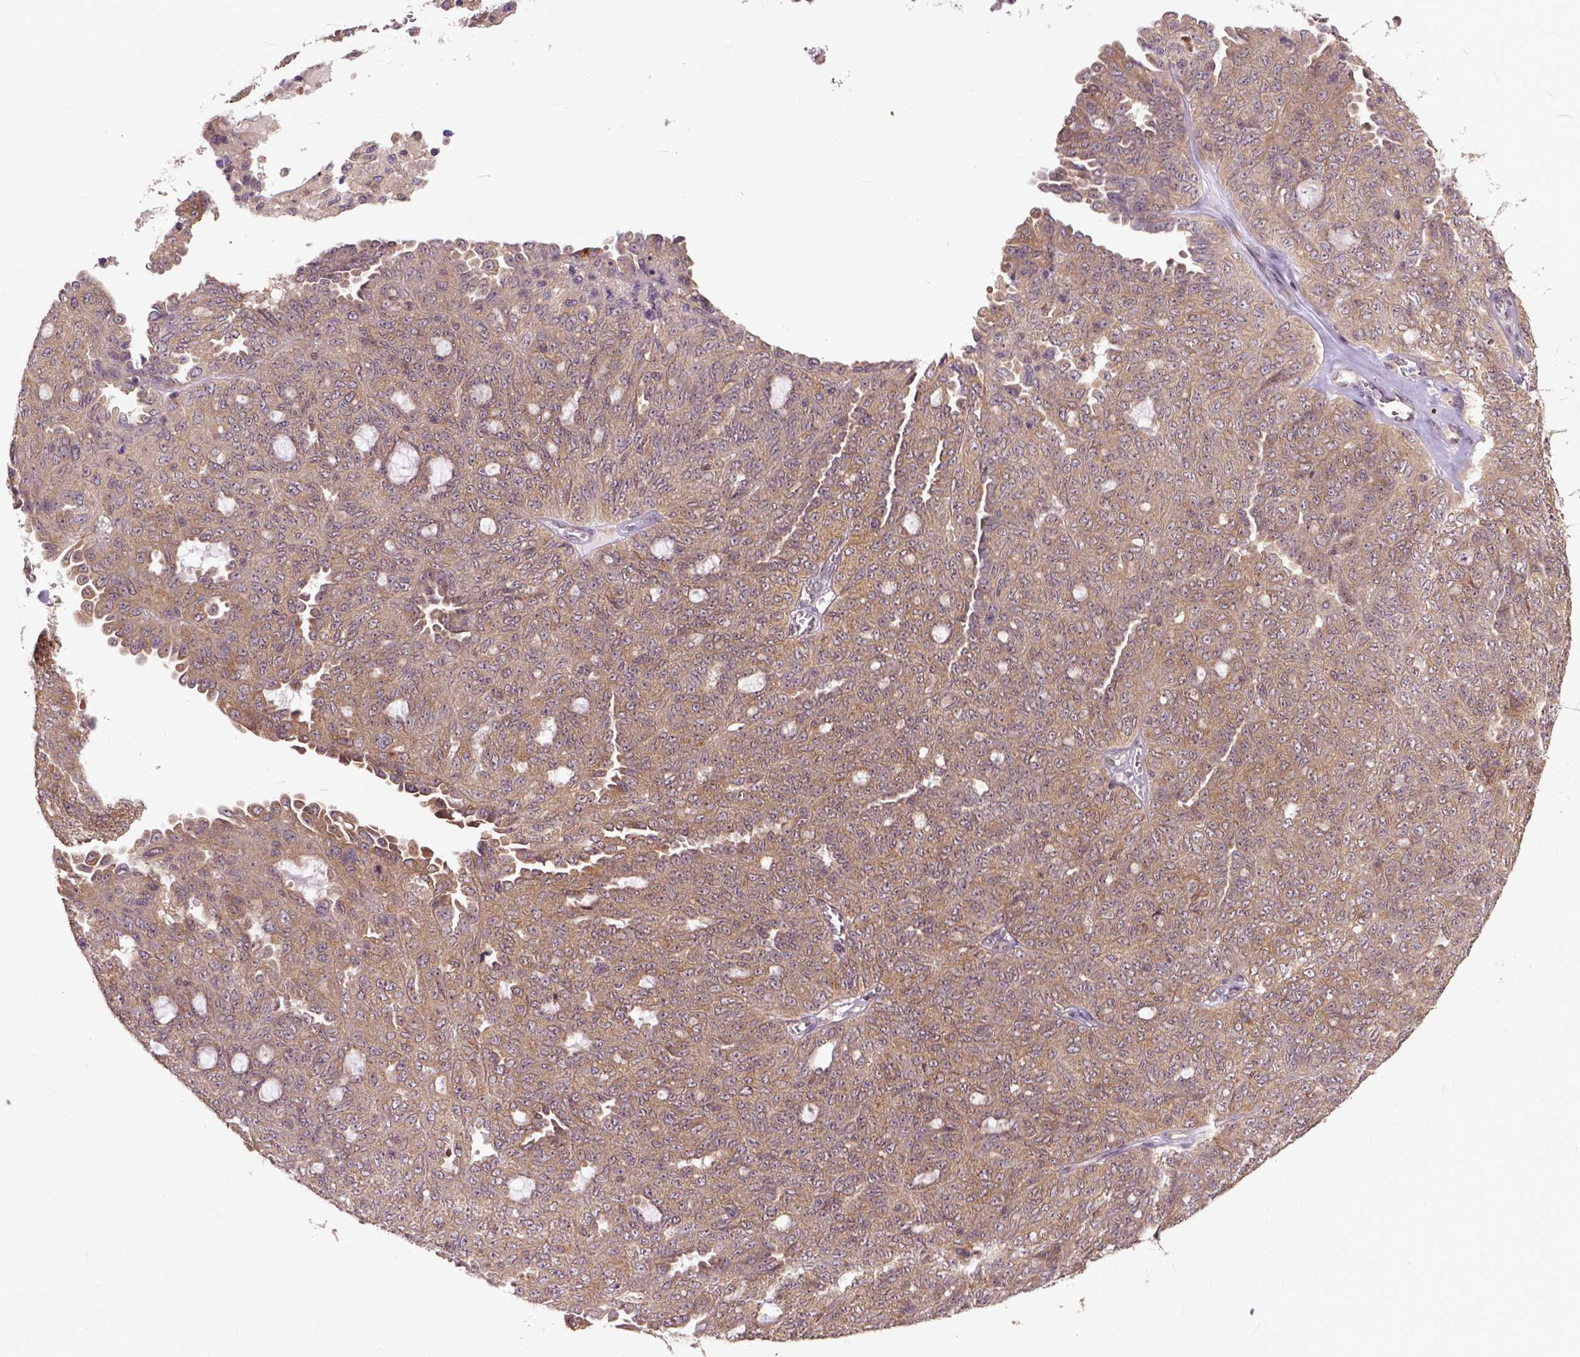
{"staining": {"intensity": "weak", "quantity": ">75%", "location": "cytoplasmic/membranous"}, "tissue": "ovarian cancer", "cell_type": "Tumor cells", "image_type": "cancer", "snomed": [{"axis": "morphology", "description": "Cystadenocarcinoma, serous, NOS"}, {"axis": "topography", "description": "Ovary"}], "caption": "Immunohistochemical staining of human serous cystadenocarcinoma (ovarian) shows weak cytoplasmic/membranous protein expression in approximately >75% of tumor cells.", "gene": "ARL1", "patient": {"sex": "female", "age": 71}}